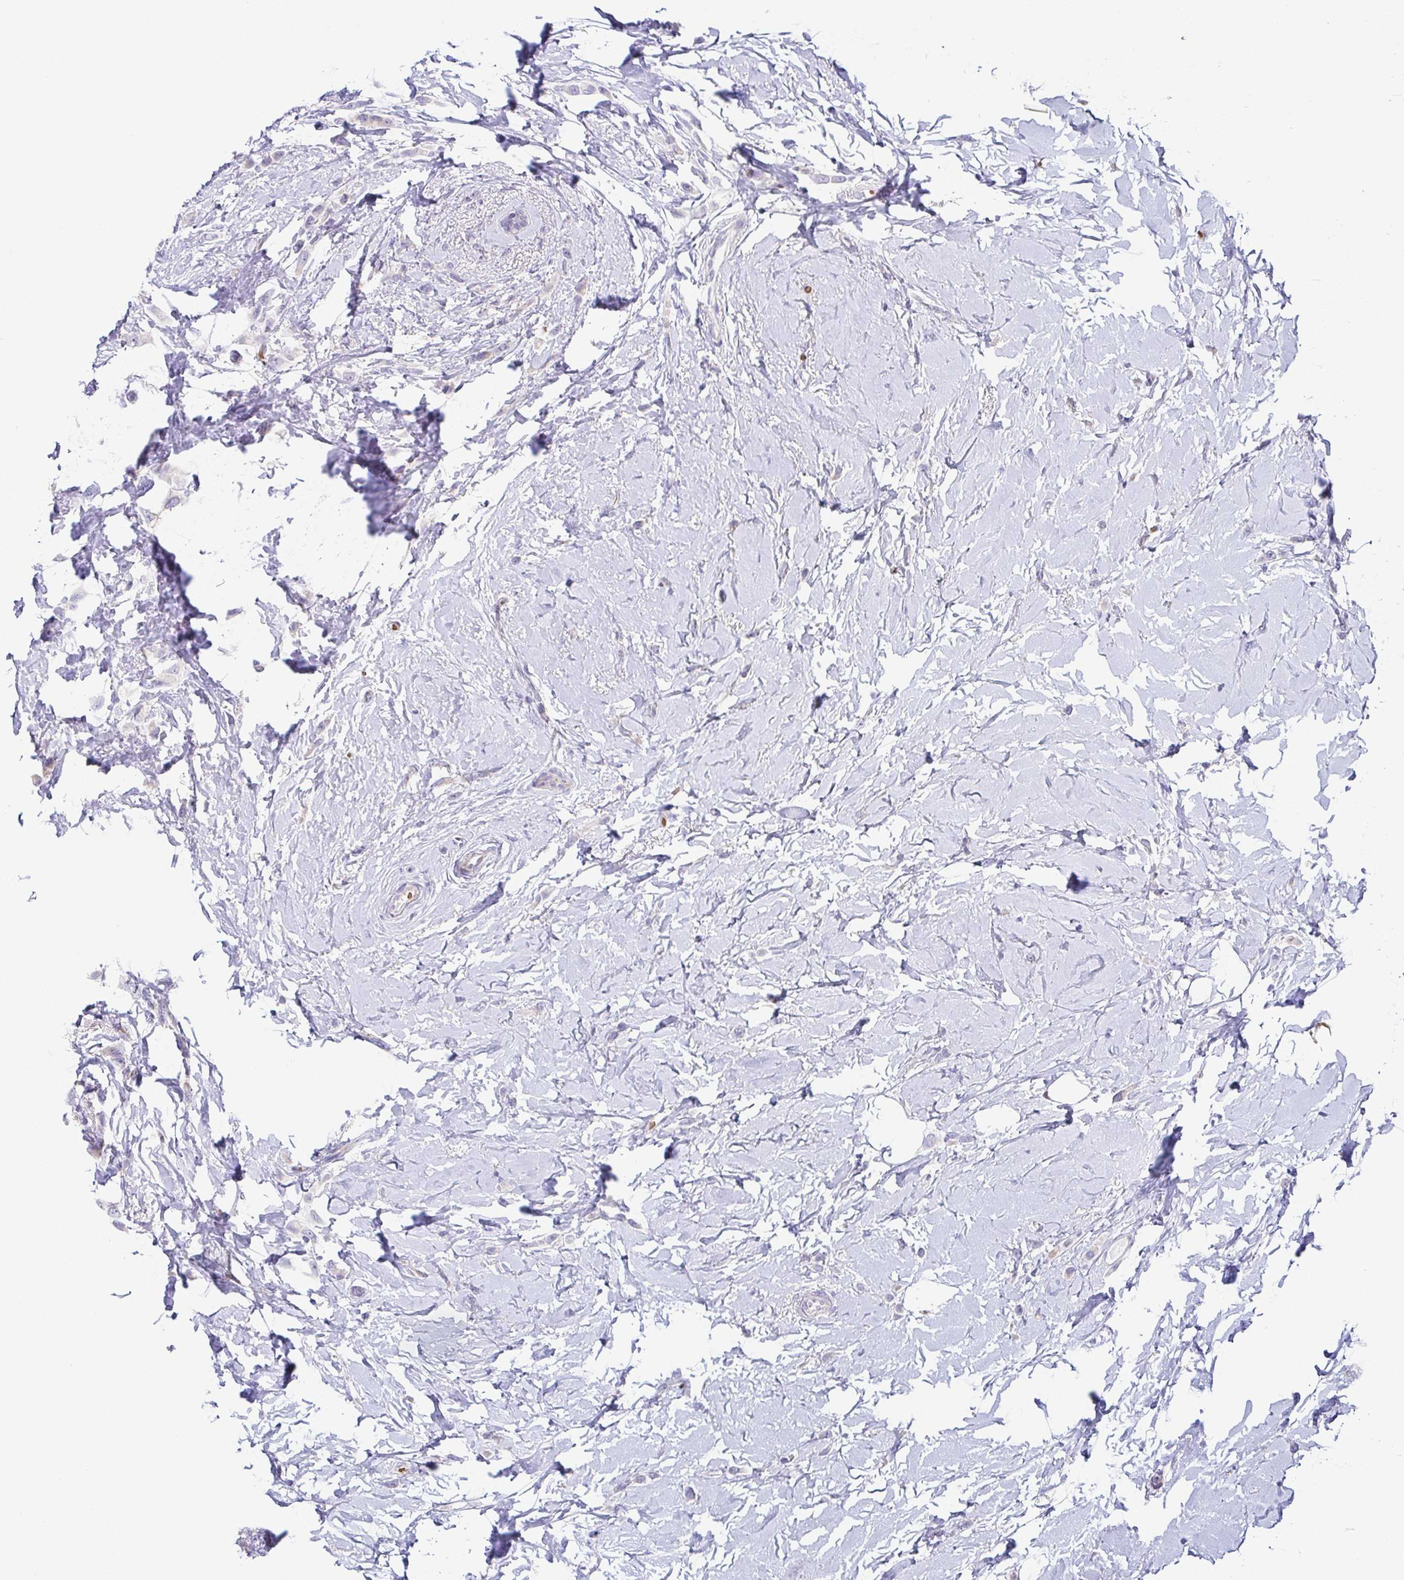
{"staining": {"intensity": "weak", "quantity": "<25%", "location": "cytoplasmic/membranous"}, "tissue": "breast cancer", "cell_type": "Tumor cells", "image_type": "cancer", "snomed": [{"axis": "morphology", "description": "Lobular carcinoma"}, {"axis": "topography", "description": "Breast"}], "caption": "Protein analysis of breast cancer (lobular carcinoma) displays no significant positivity in tumor cells. (Brightfield microscopy of DAB (3,3'-diaminobenzidine) immunohistochemistry at high magnification).", "gene": "FAM162B", "patient": {"sex": "female", "age": 66}}